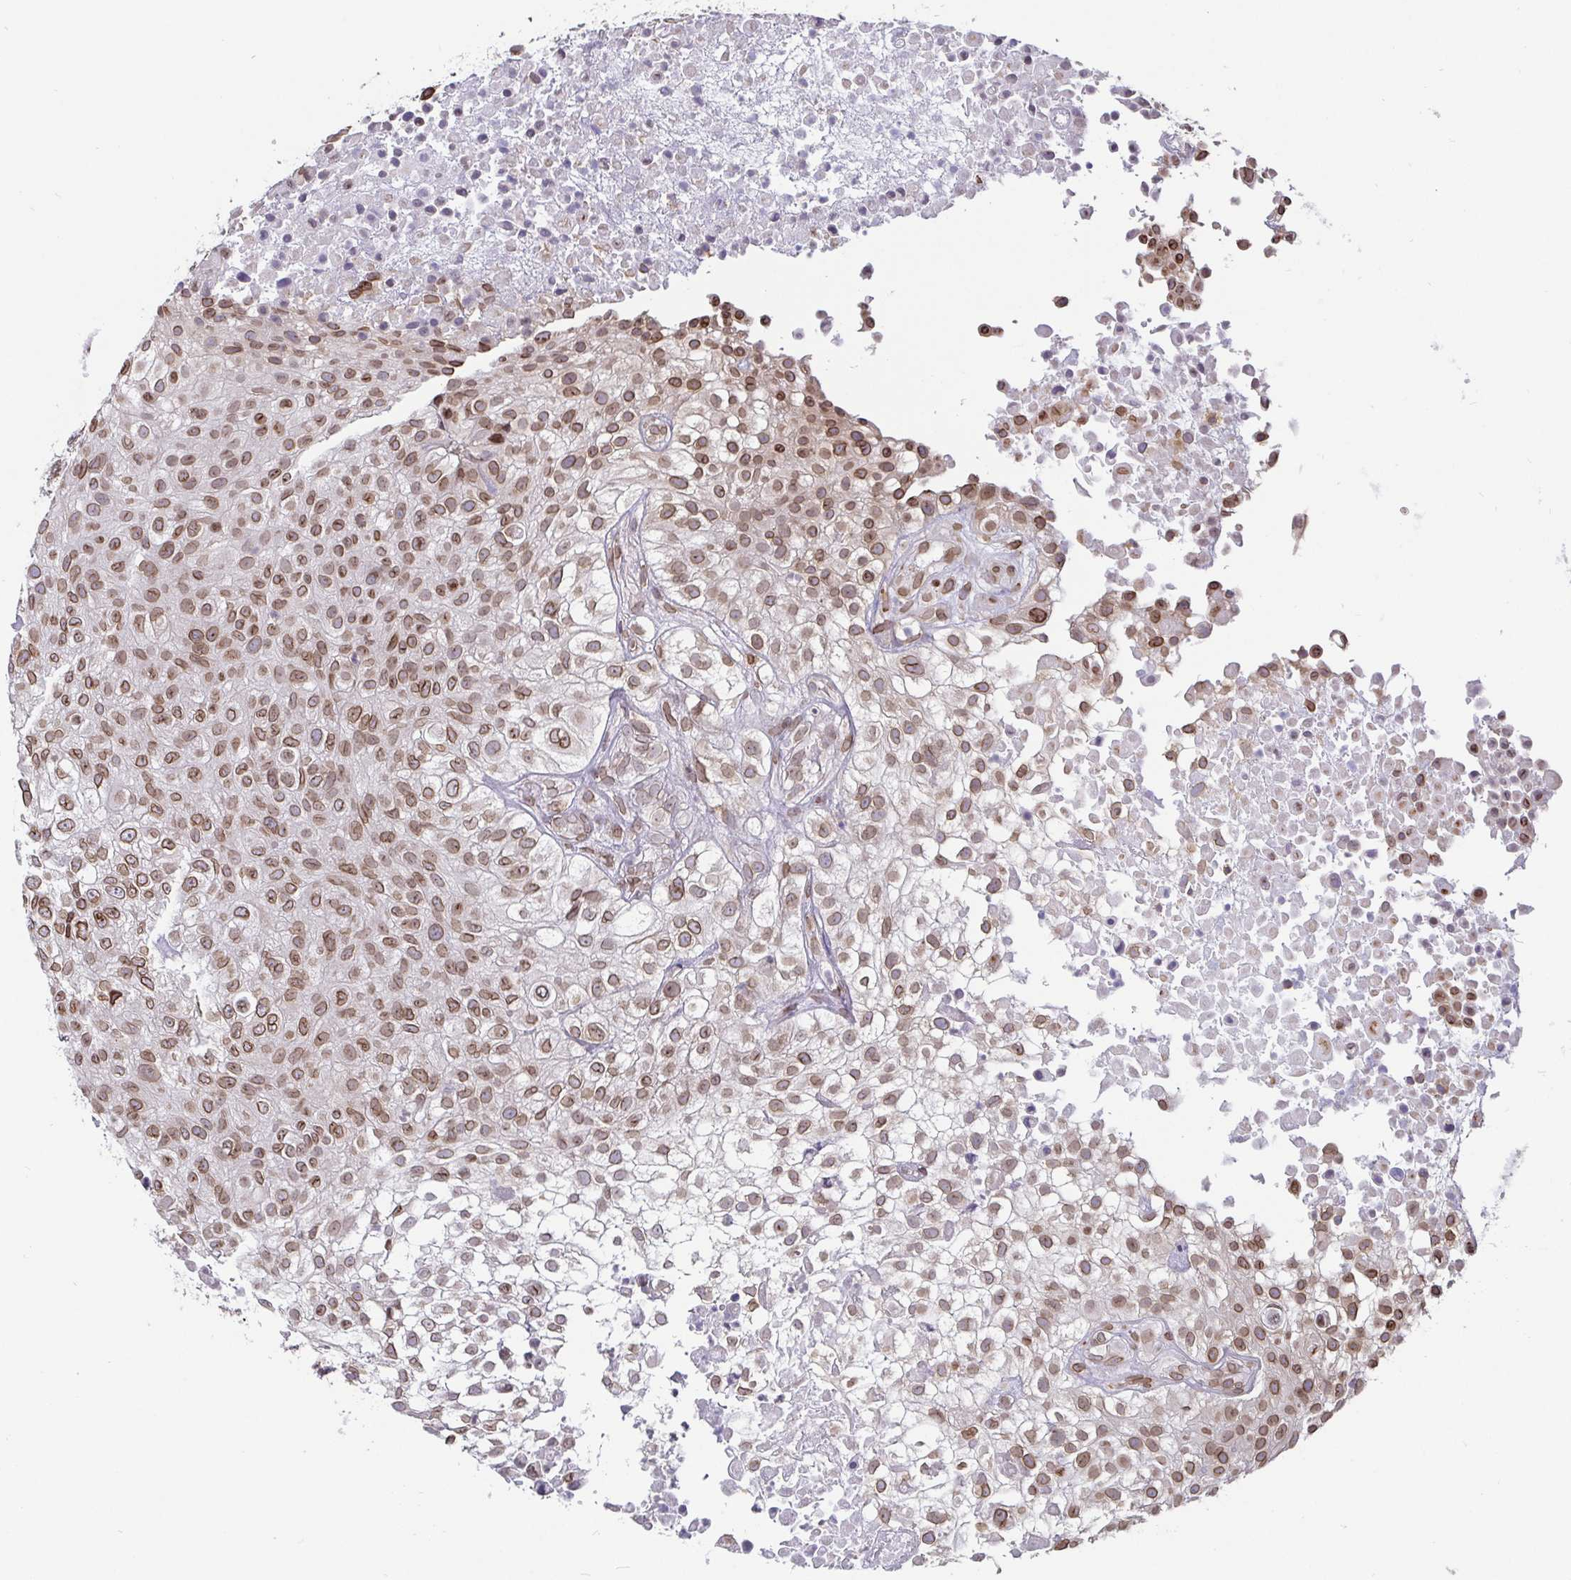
{"staining": {"intensity": "moderate", "quantity": ">75%", "location": "cytoplasmic/membranous,nuclear"}, "tissue": "urothelial cancer", "cell_type": "Tumor cells", "image_type": "cancer", "snomed": [{"axis": "morphology", "description": "Urothelial carcinoma, High grade"}, {"axis": "topography", "description": "Urinary bladder"}], "caption": "DAB immunohistochemical staining of urothelial carcinoma (high-grade) shows moderate cytoplasmic/membranous and nuclear protein staining in approximately >75% of tumor cells. Nuclei are stained in blue.", "gene": "EMD", "patient": {"sex": "male", "age": 56}}